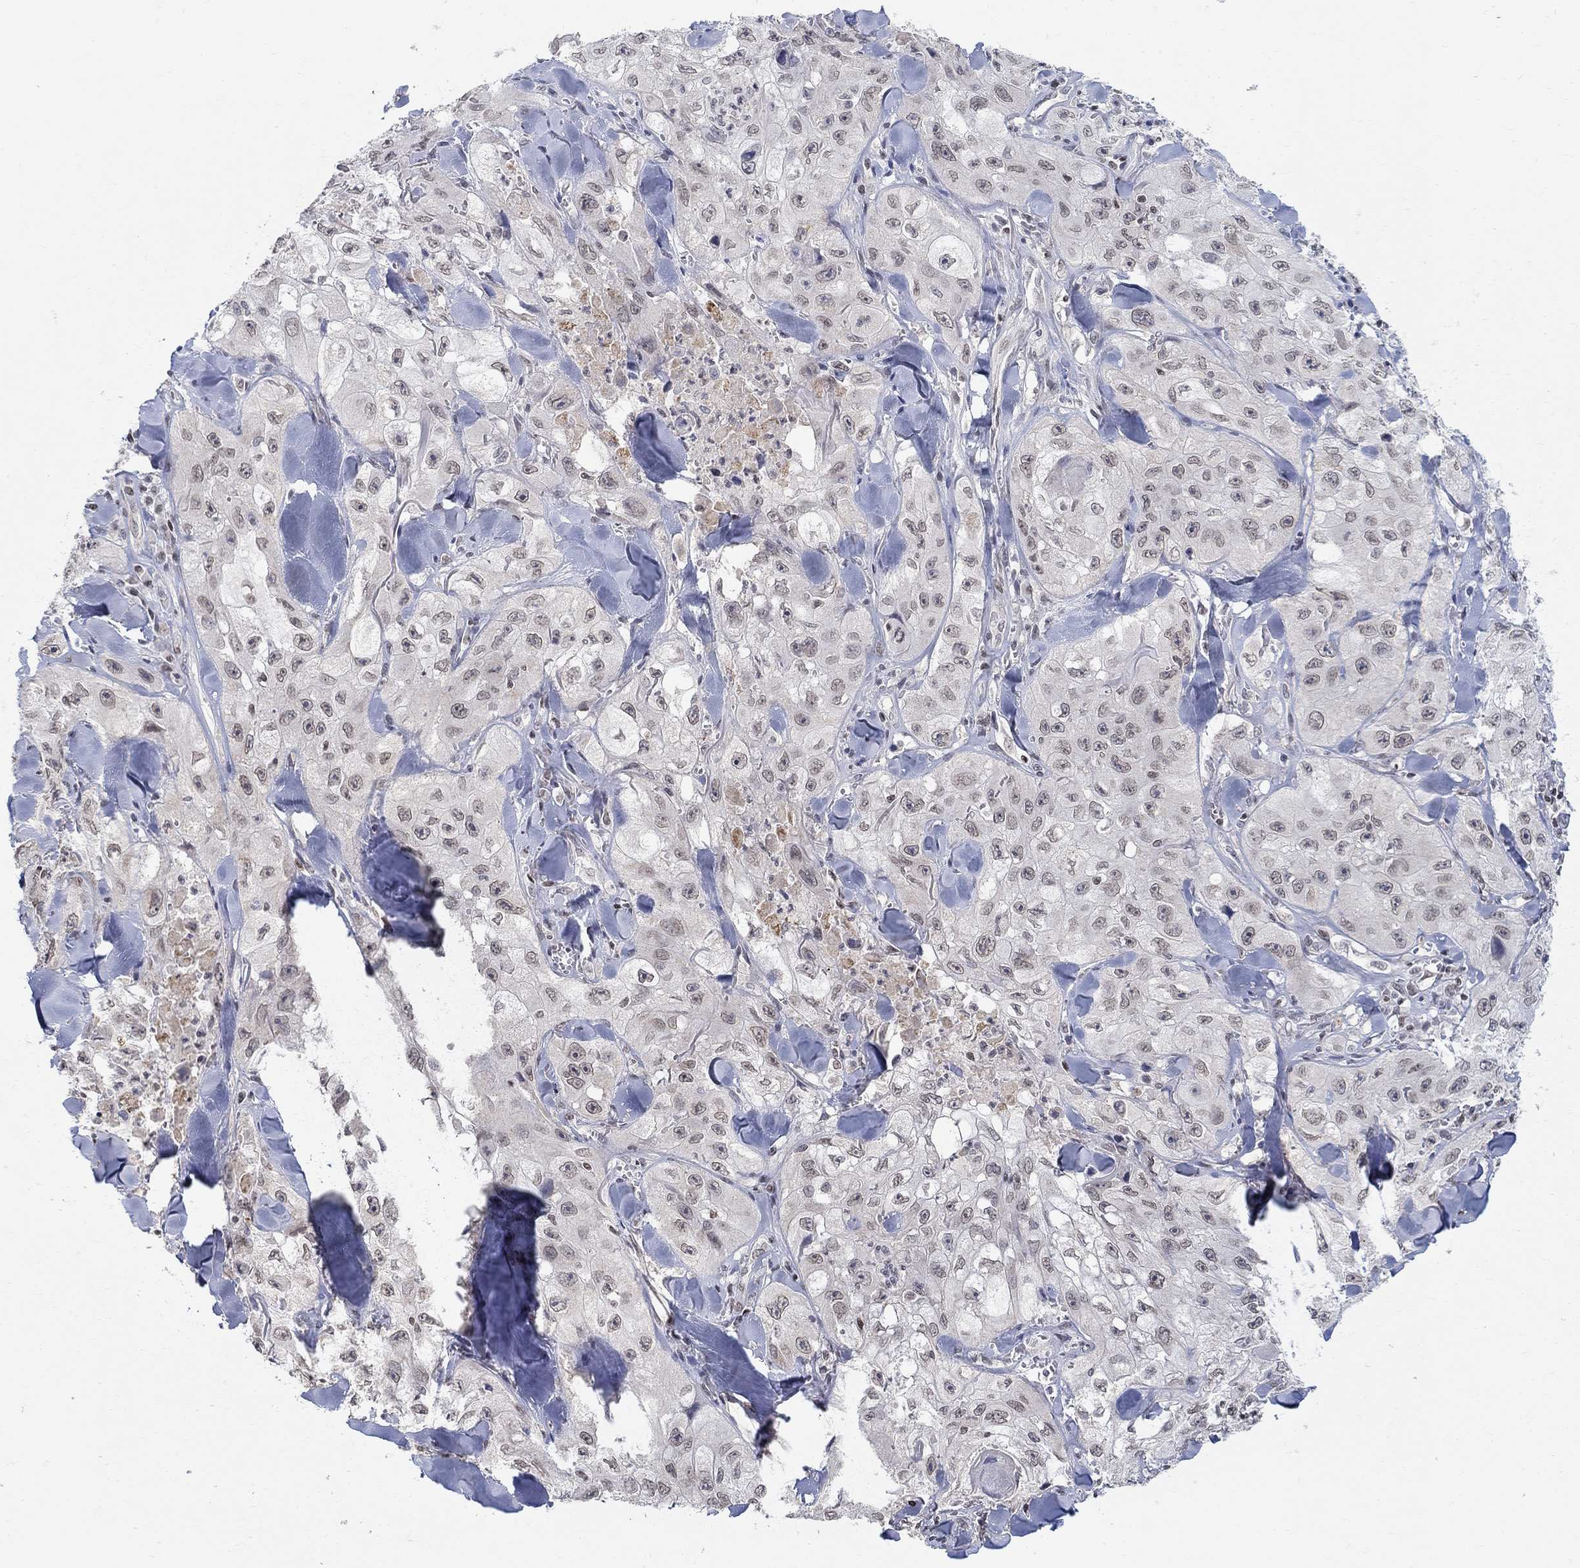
{"staining": {"intensity": "negative", "quantity": "none", "location": "none"}, "tissue": "skin cancer", "cell_type": "Tumor cells", "image_type": "cancer", "snomed": [{"axis": "morphology", "description": "Squamous cell carcinoma, NOS"}, {"axis": "topography", "description": "Skin"}, {"axis": "topography", "description": "Subcutis"}], "caption": "This is a image of immunohistochemistry (IHC) staining of squamous cell carcinoma (skin), which shows no positivity in tumor cells.", "gene": "KLF12", "patient": {"sex": "male", "age": 73}}